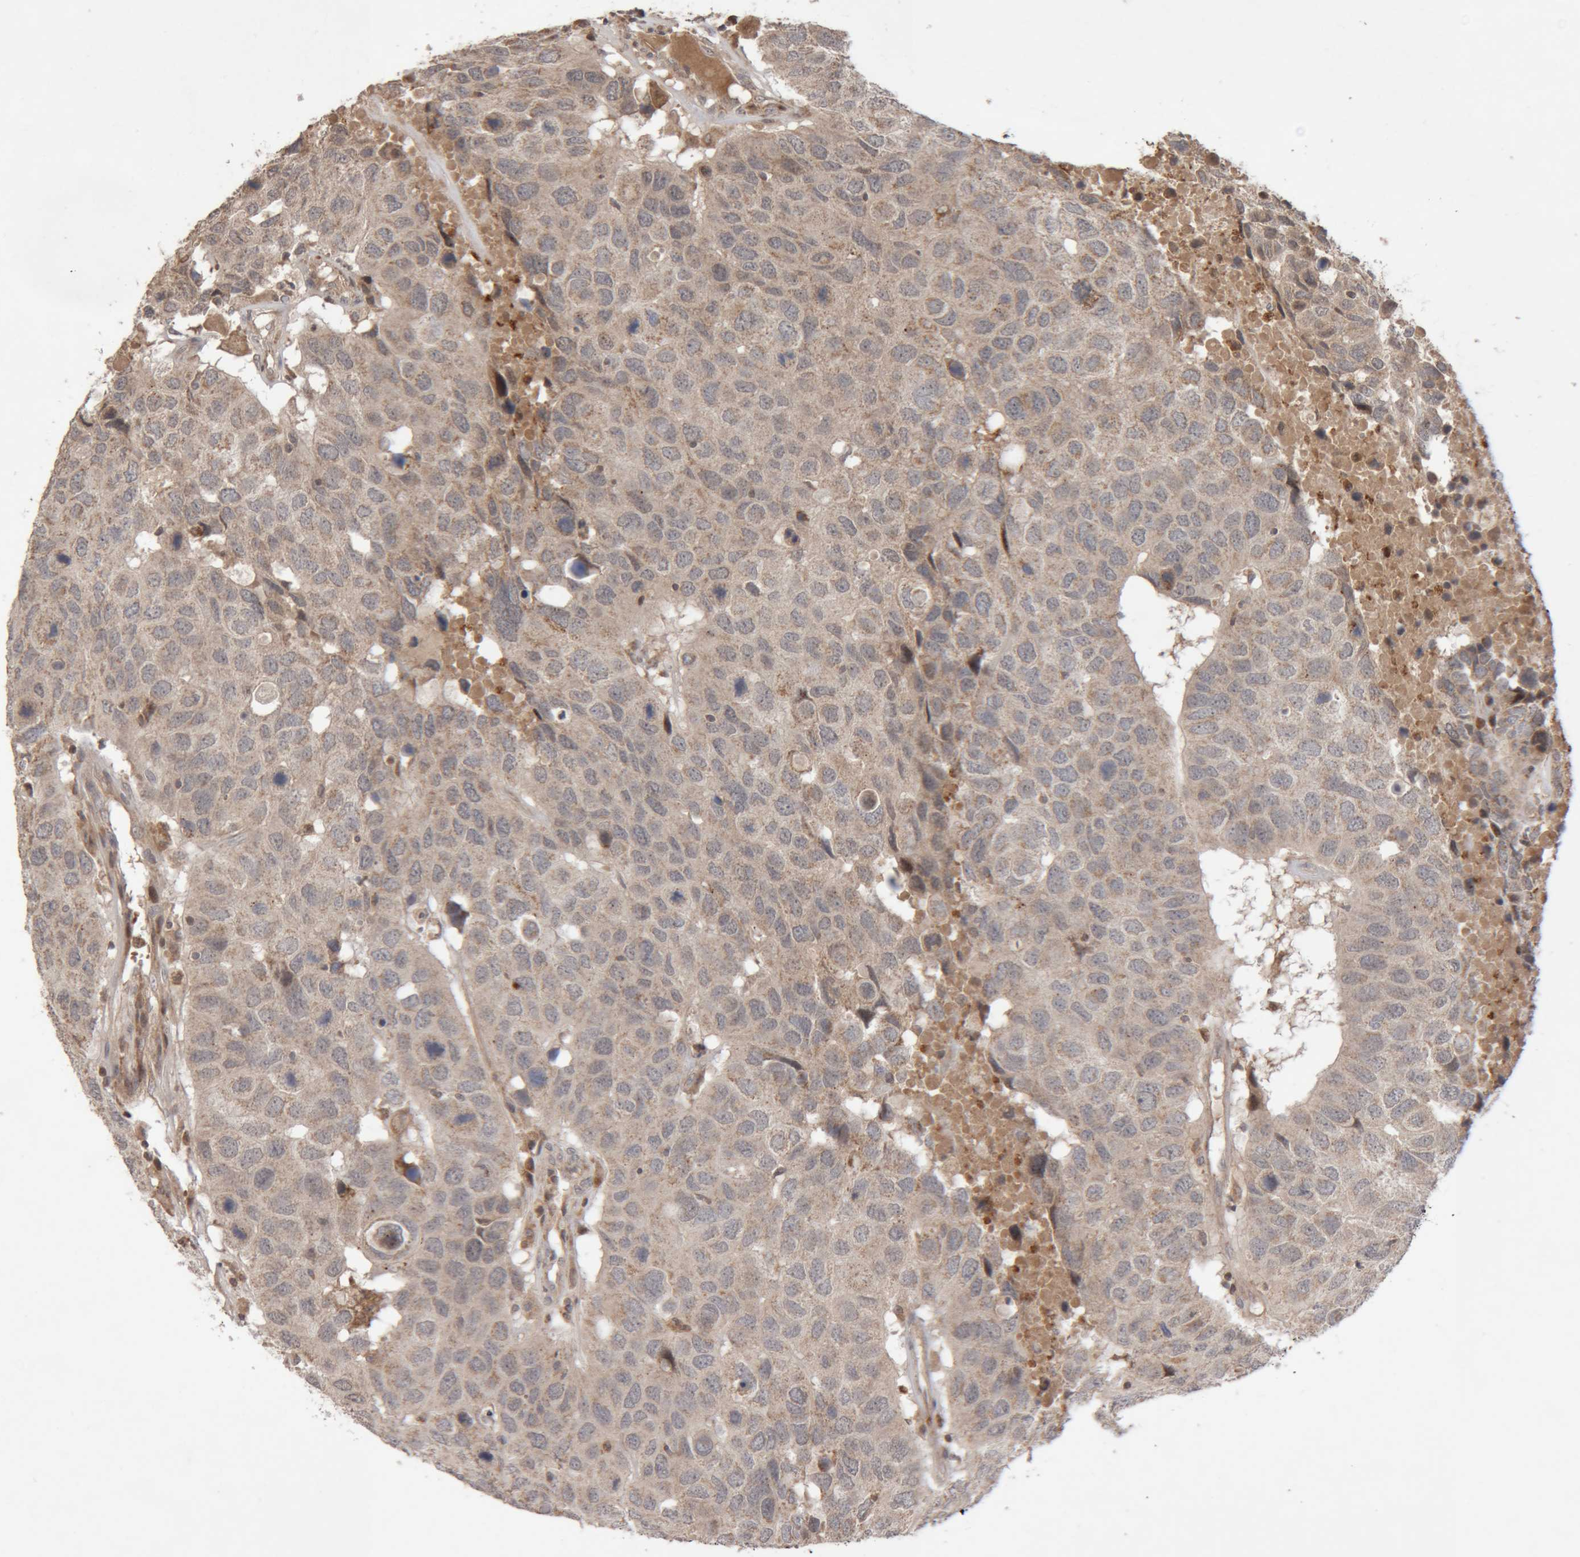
{"staining": {"intensity": "moderate", "quantity": "25%-75%", "location": "cytoplasmic/membranous"}, "tissue": "head and neck cancer", "cell_type": "Tumor cells", "image_type": "cancer", "snomed": [{"axis": "morphology", "description": "Squamous cell carcinoma, NOS"}, {"axis": "topography", "description": "Head-Neck"}], "caption": "Immunohistochemistry (IHC) histopathology image of neoplastic tissue: human head and neck cancer (squamous cell carcinoma) stained using immunohistochemistry (IHC) demonstrates medium levels of moderate protein expression localized specifically in the cytoplasmic/membranous of tumor cells, appearing as a cytoplasmic/membranous brown color.", "gene": "KIF21B", "patient": {"sex": "male", "age": 66}}